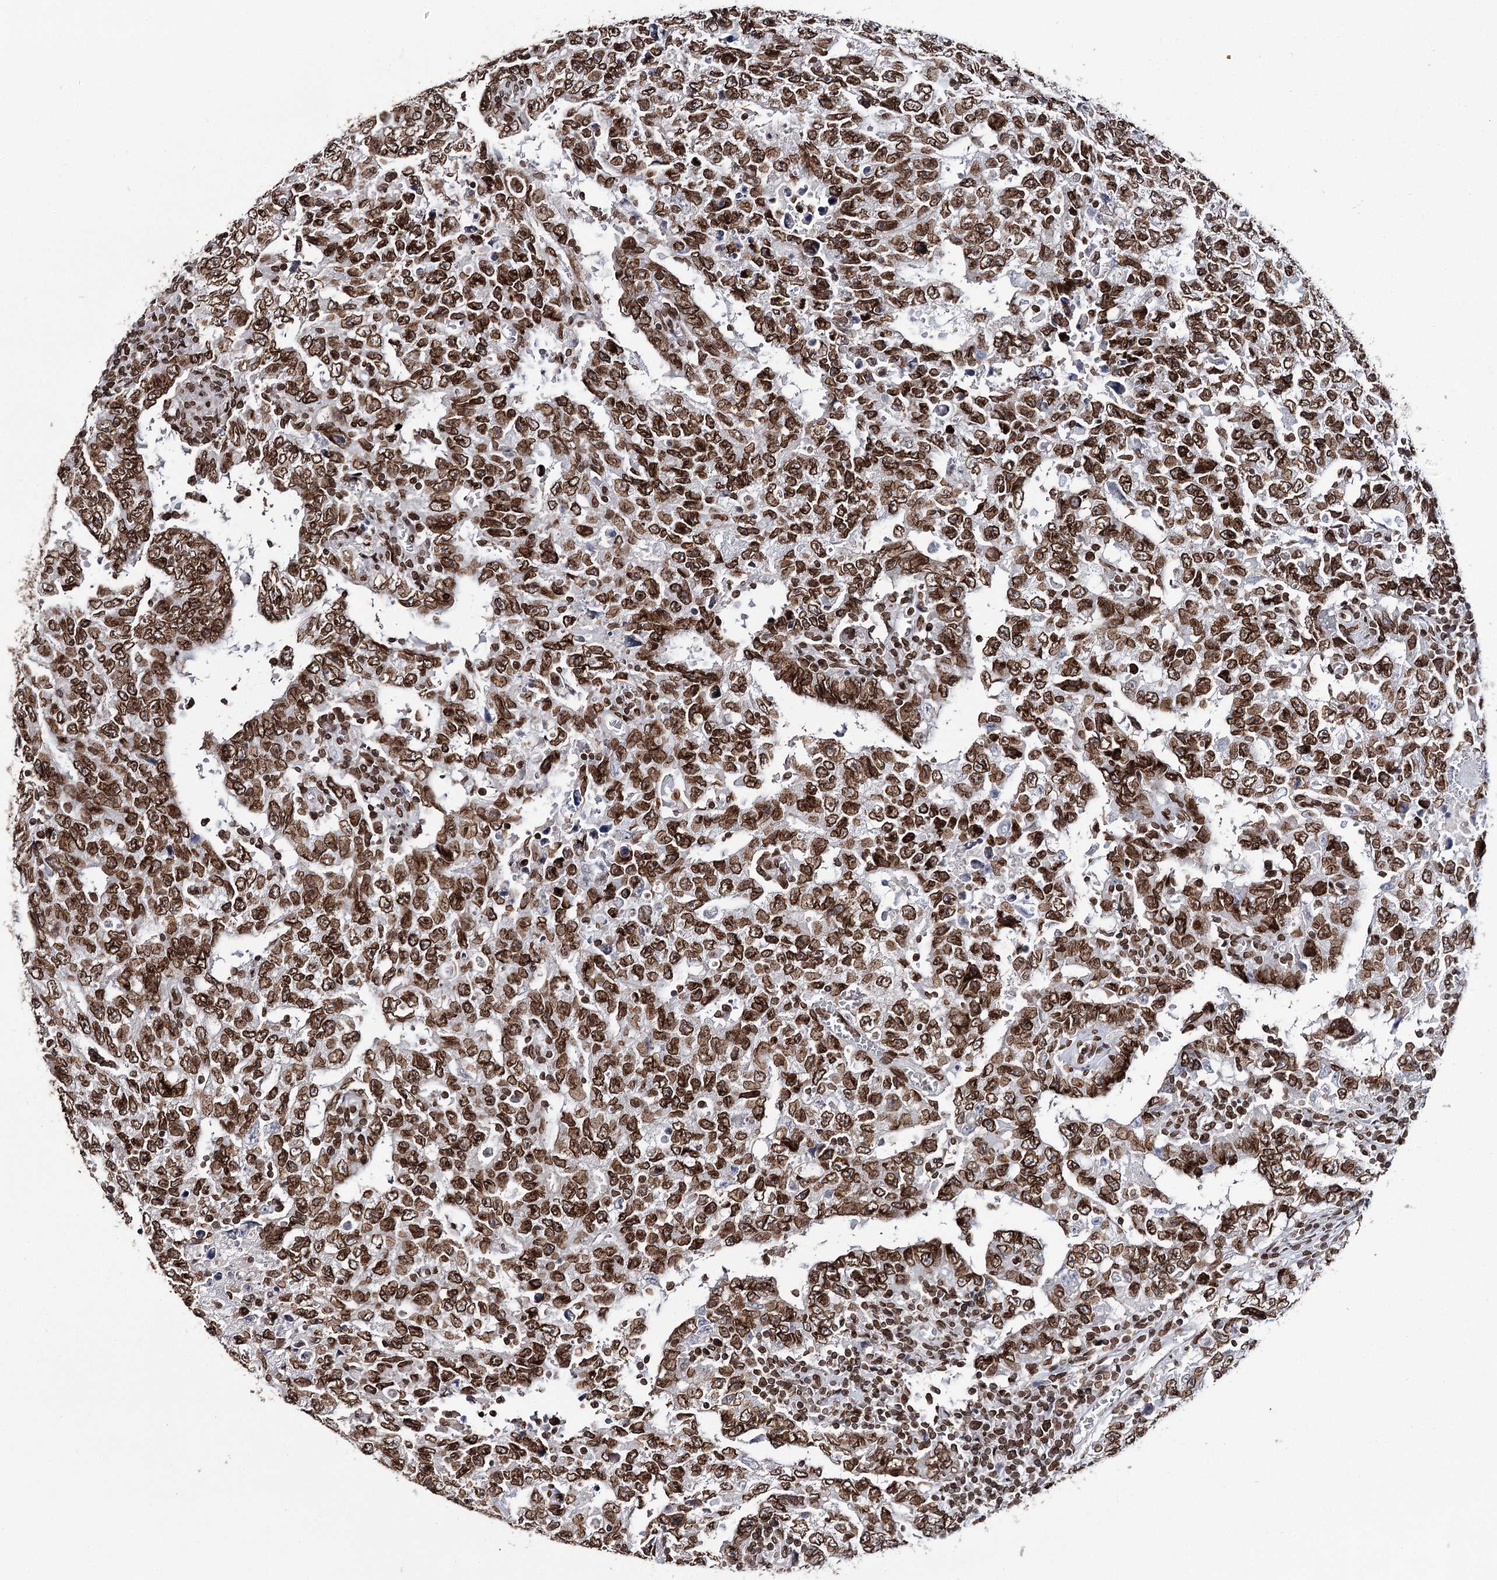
{"staining": {"intensity": "strong", "quantity": ">75%", "location": "cytoplasmic/membranous,nuclear"}, "tissue": "testis cancer", "cell_type": "Tumor cells", "image_type": "cancer", "snomed": [{"axis": "morphology", "description": "Carcinoma, Embryonal, NOS"}, {"axis": "topography", "description": "Testis"}], "caption": "Immunohistochemical staining of human testis embryonal carcinoma shows strong cytoplasmic/membranous and nuclear protein staining in about >75% of tumor cells.", "gene": "KIAA0930", "patient": {"sex": "male", "age": 26}}